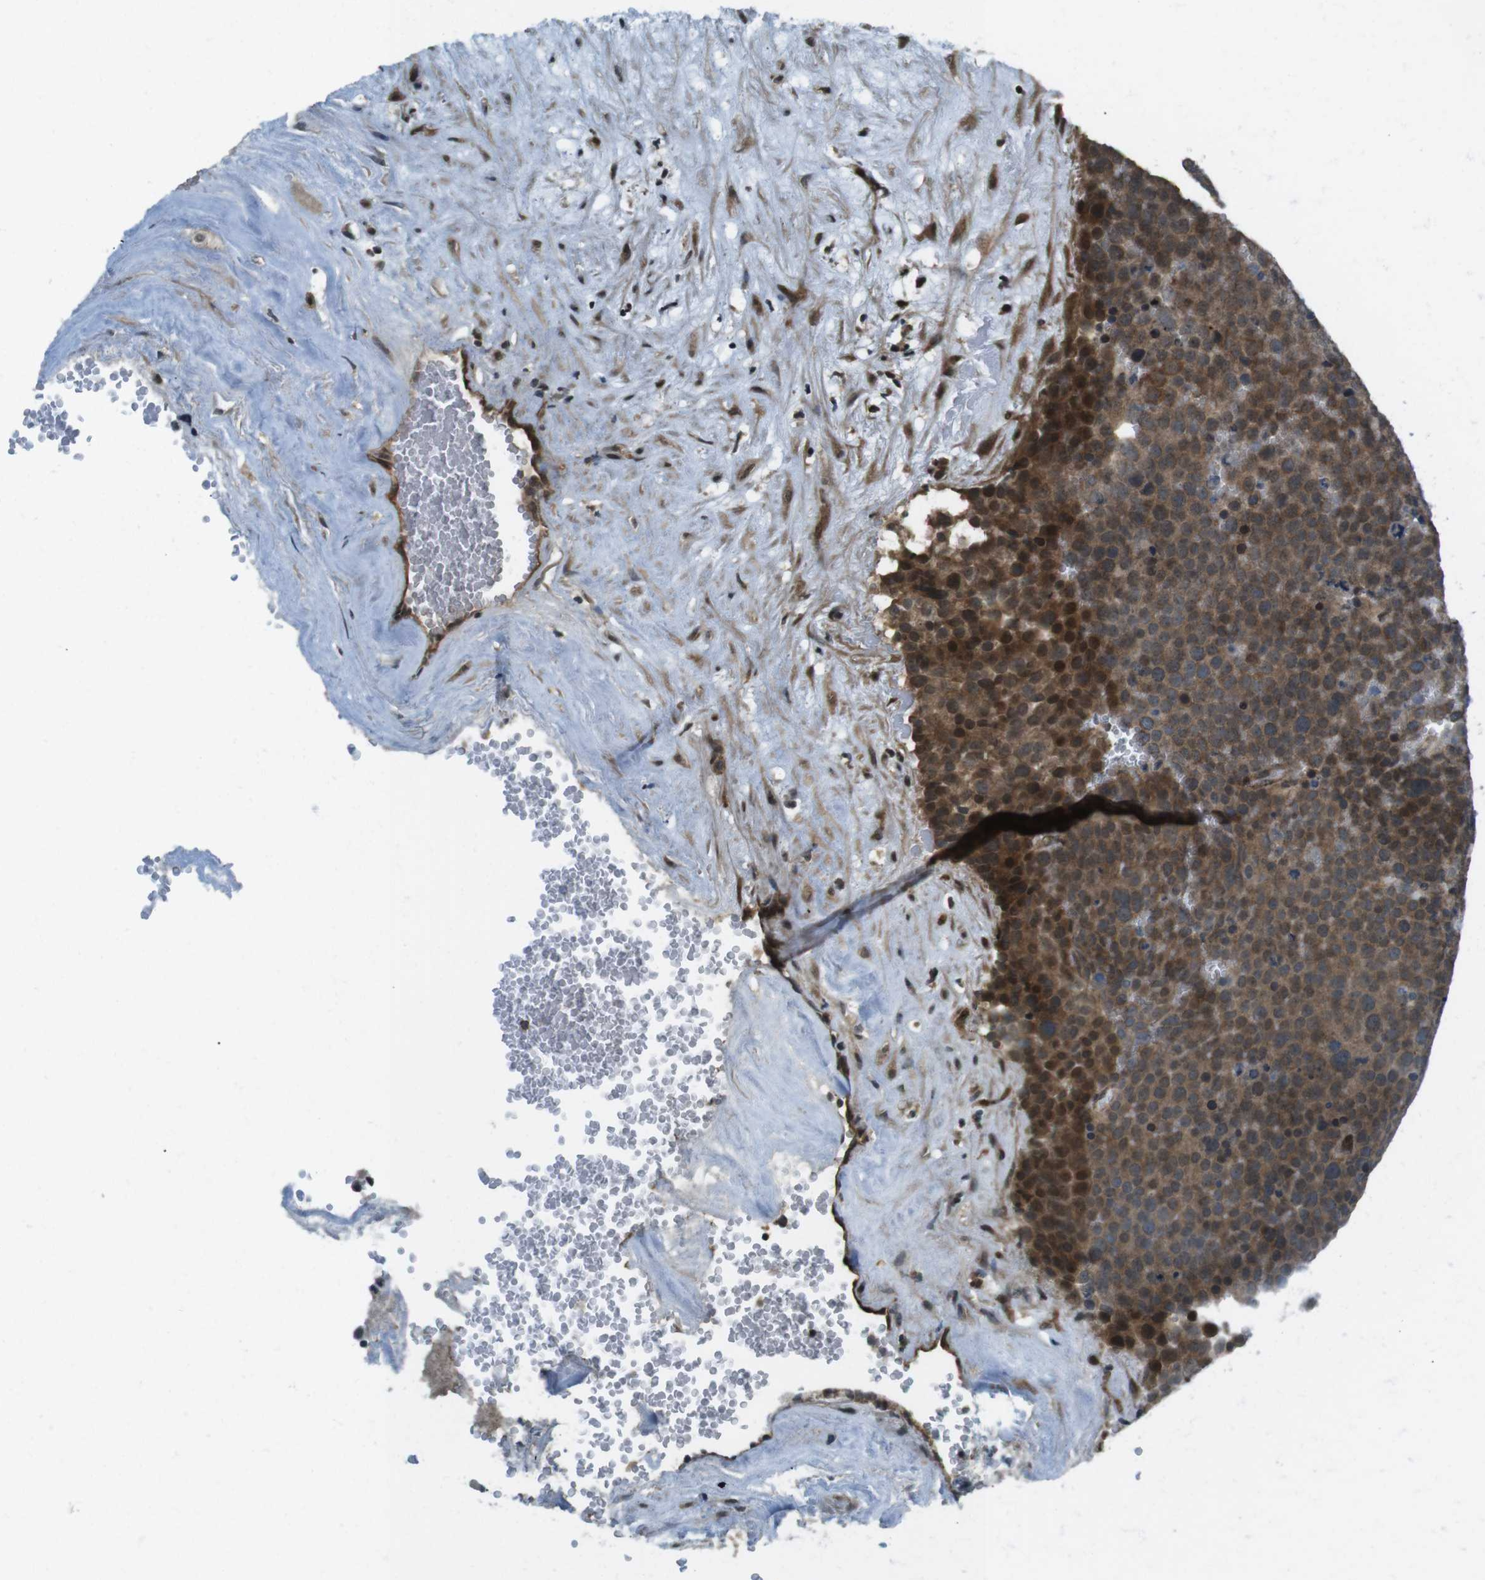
{"staining": {"intensity": "moderate", "quantity": ">75%", "location": "cytoplasmic/membranous,nuclear"}, "tissue": "testis cancer", "cell_type": "Tumor cells", "image_type": "cancer", "snomed": [{"axis": "morphology", "description": "Seminoma, NOS"}, {"axis": "topography", "description": "Testis"}], "caption": "Testis cancer was stained to show a protein in brown. There is medium levels of moderate cytoplasmic/membranous and nuclear positivity in approximately >75% of tumor cells. Nuclei are stained in blue.", "gene": "TIAM2", "patient": {"sex": "male", "age": 71}}